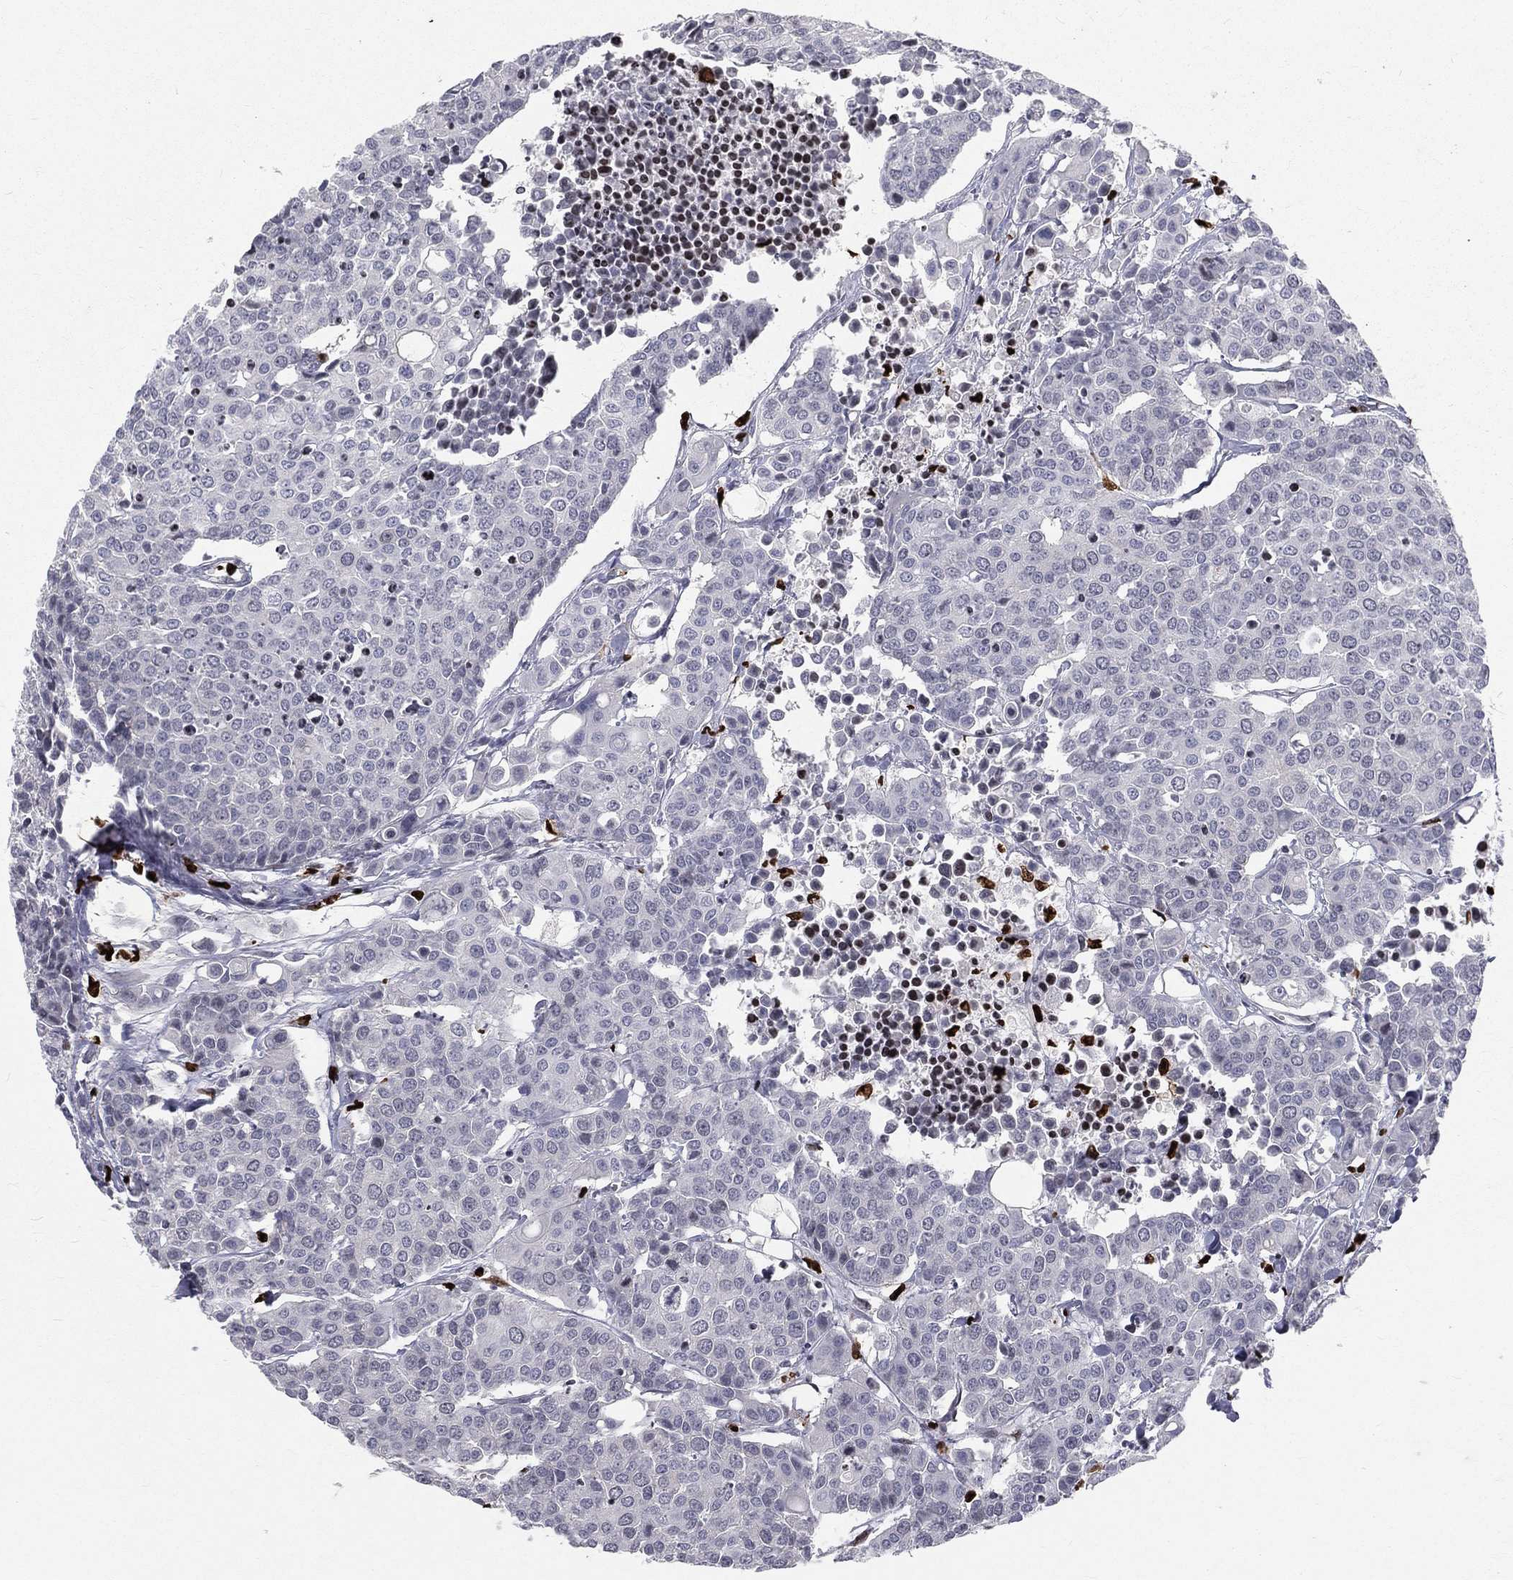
{"staining": {"intensity": "negative", "quantity": "none", "location": "none"}, "tissue": "carcinoid", "cell_type": "Tumor cells", "image_type": "cancer", "snomed": [{"axis": "morphology", "description": "Carcinoid, malignant, NOS"}, {"axis": "topography", "description": "Colon"}], "caption": "DAB immunohistochemical staining of human carcinoid demonstrates no significant staining in tumor cells.", "gene": "MNDA", "patient": {"sex": "male", "age": 81}}